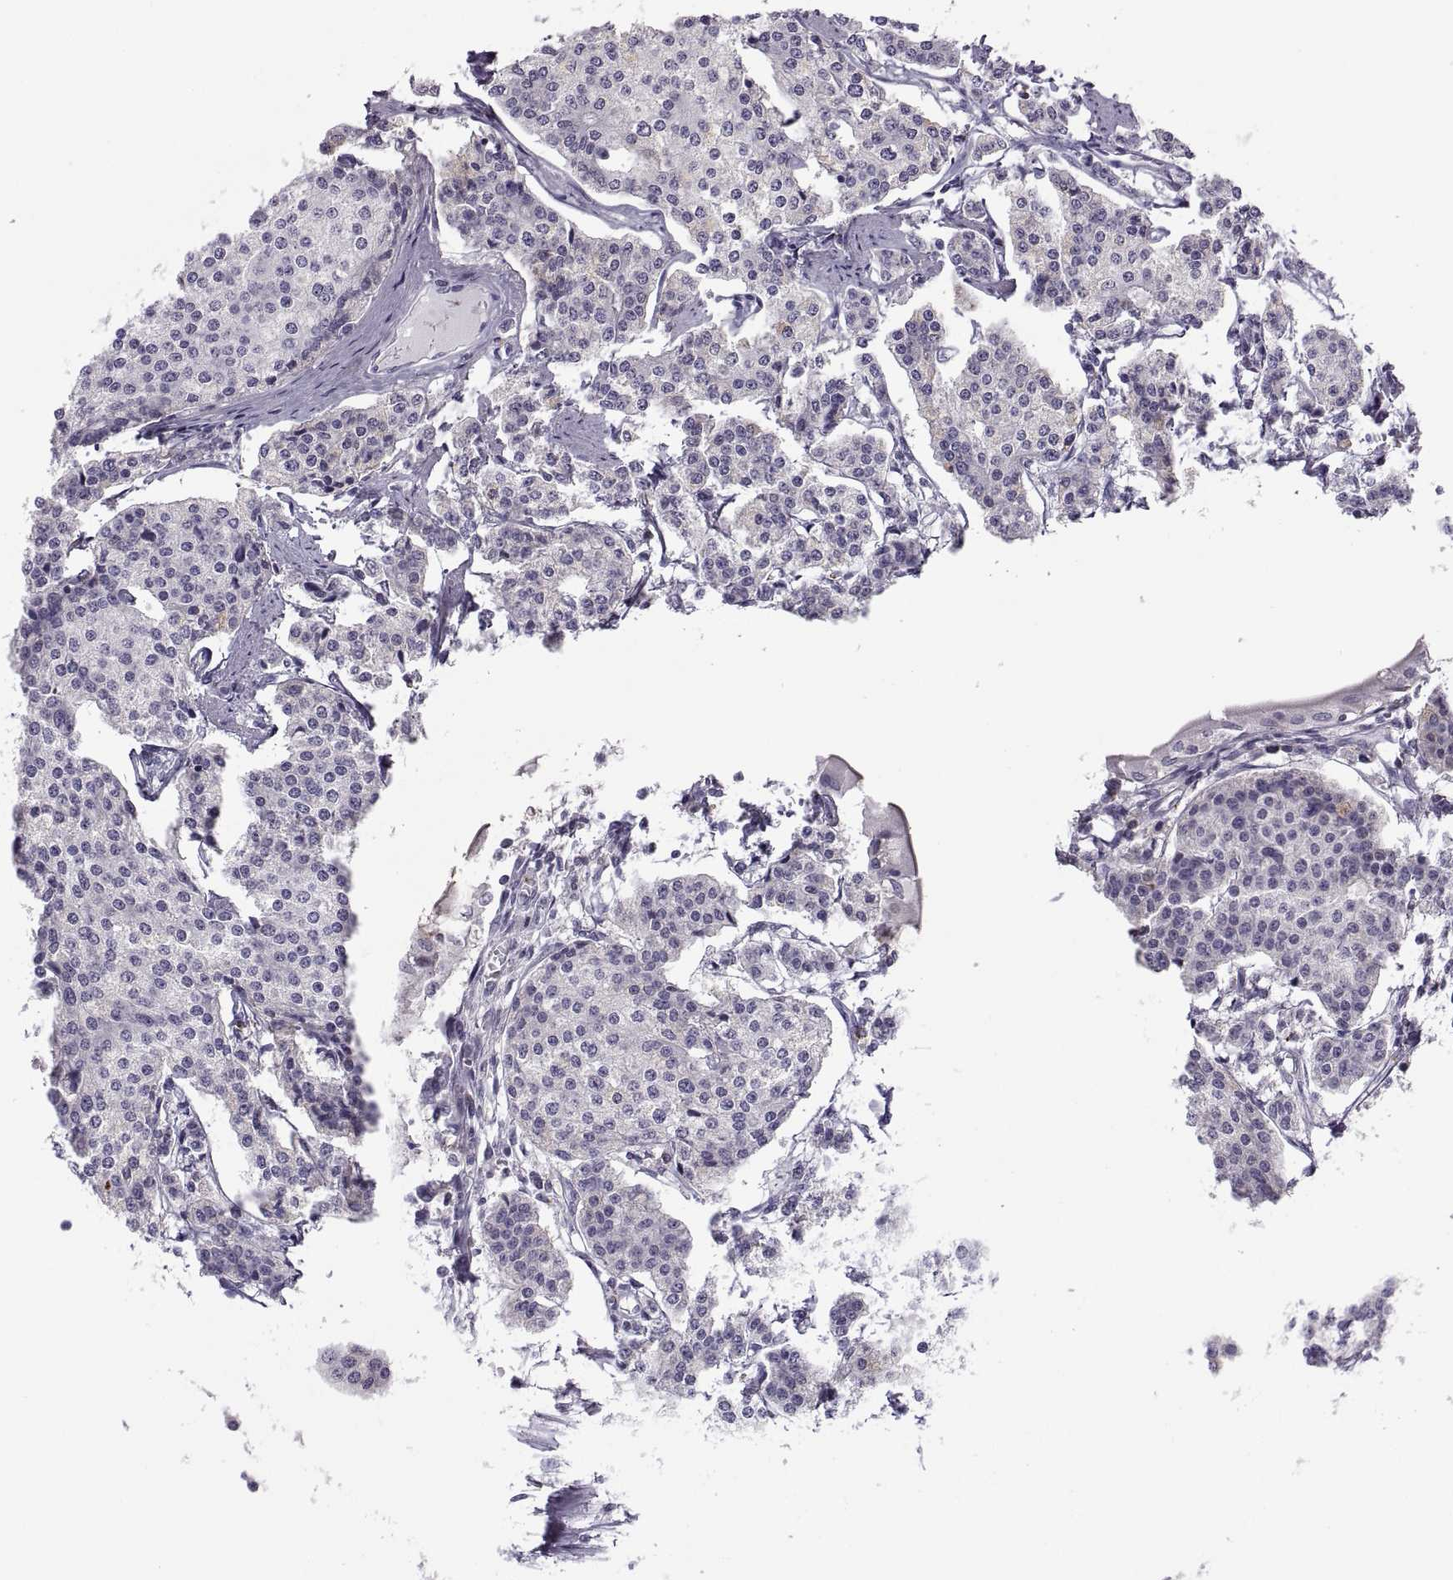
{"staining": {"intensity": "negative", "quantity": "none", "location": "none"}, "tissue": "carcinoid", "cell_type": "Tumor cells", "image_type": "cancer", "snomed": [{"axis": "morphology", "description": "Carcinoid, malignant, NOS"}, {"axis": "topography", "description": "Small intestine"}], "caption": "Carcinoid was stained to show a protein in brown. There is no significant expression in tumor cells. (DAB (3,3'-diaminobenzidine) immunohistochemistry (IHC) visualized using brightfield microscopy, high magnification).", "gene": "TTC21A", "patient": {"sex": "female", "age": 65}}